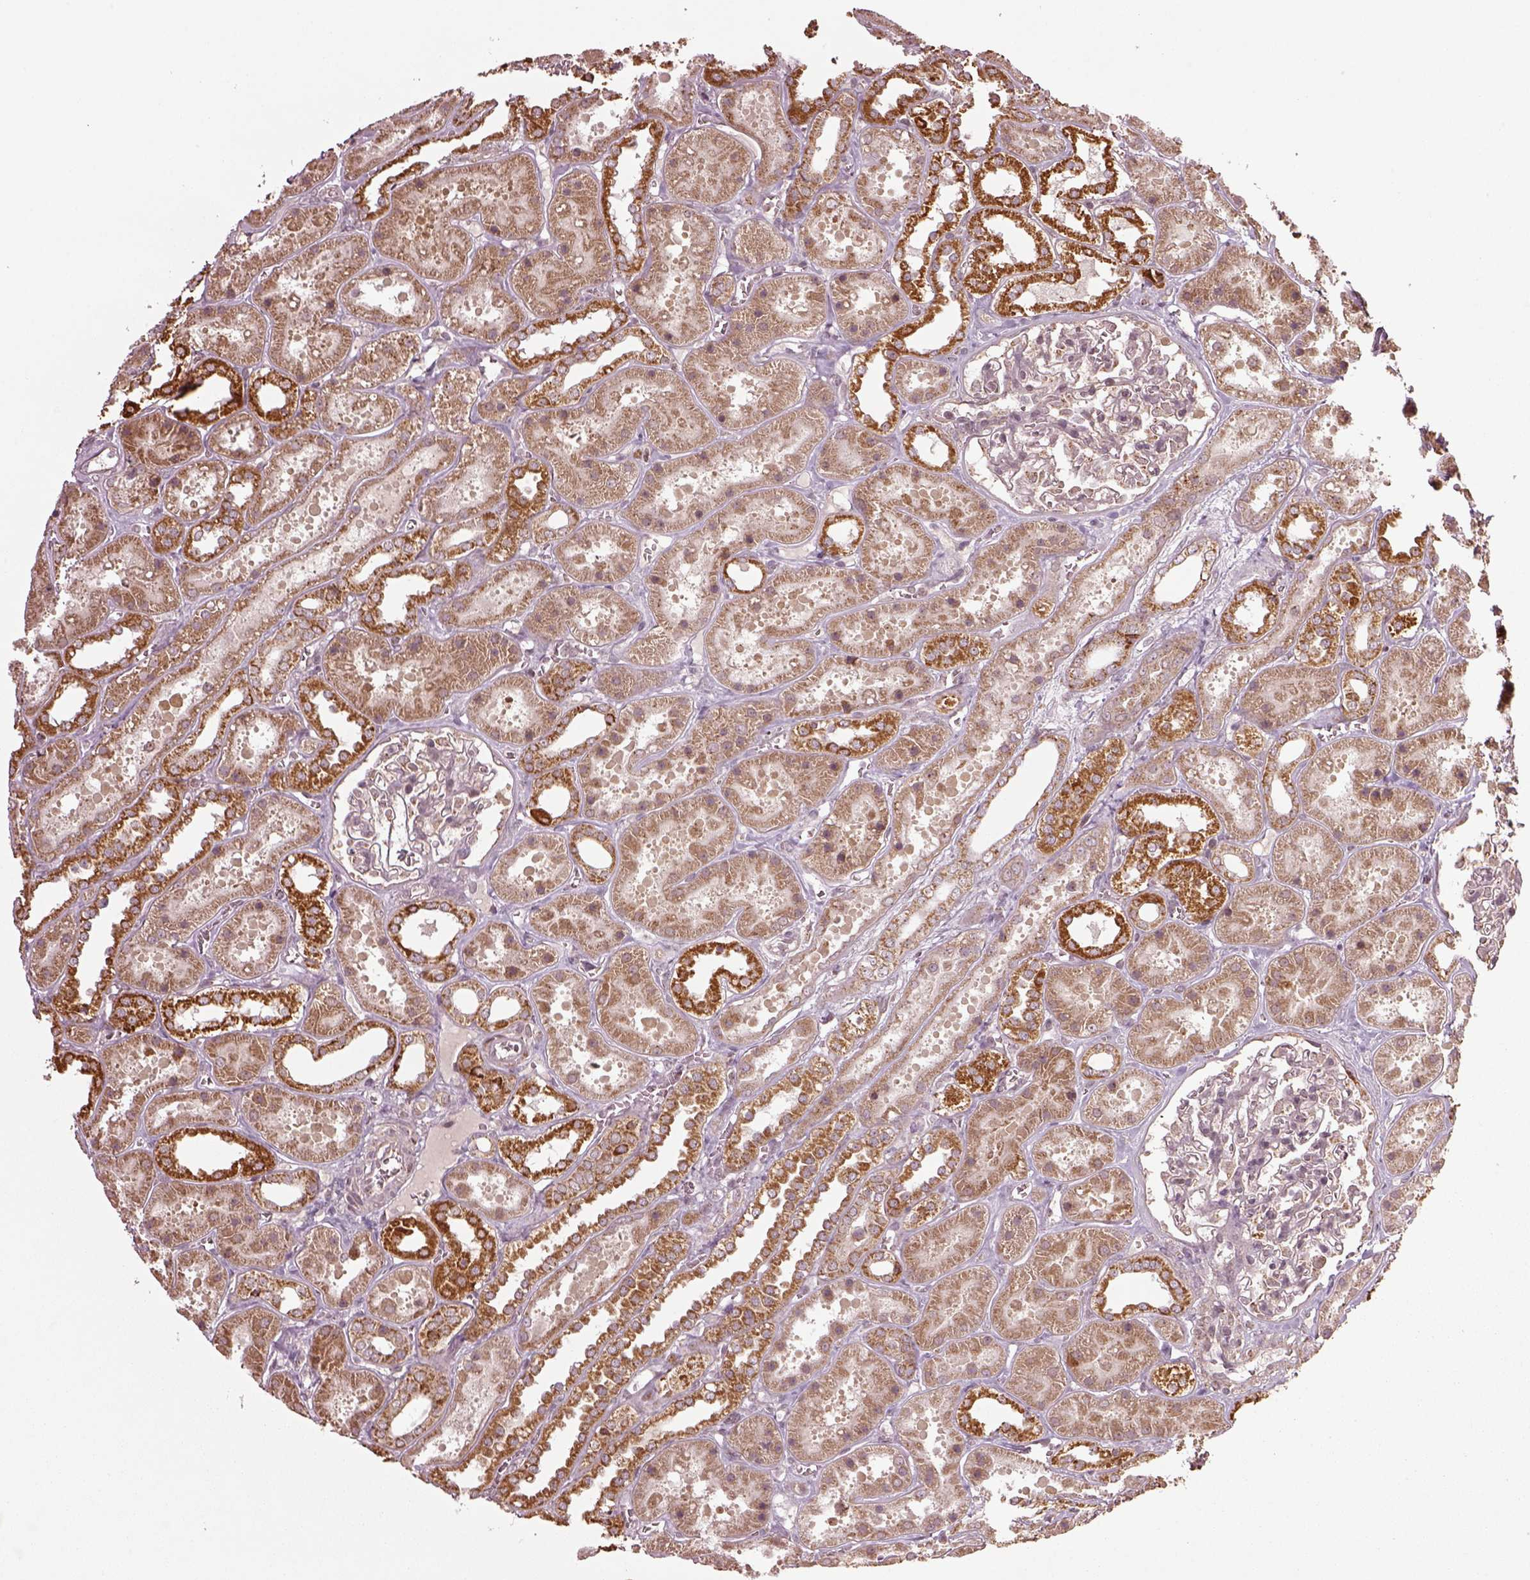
{"staining": {"intensity": "weak", "quantity": "<25%", "location": "cytoplasmic/membranous"}, "tissue": "kidney", "cell_type": "Cells in glomeruli", "image_type": "normal", "snomed": [{"axis": "morphology", "description": "Normal tissue, NOS"}, {"axis": "topography", "description": "Kidney"}], "caption": "IHC photomicrograph of normal kidney: human kidney stained with DAB (3,3'-diaminobenzidine) shows no significant protein positivity in cells in glomeruli. Nuclei are stained in blue.", "gene": "SEL1L3", "patient": {"sex": "female", "age": 41}}